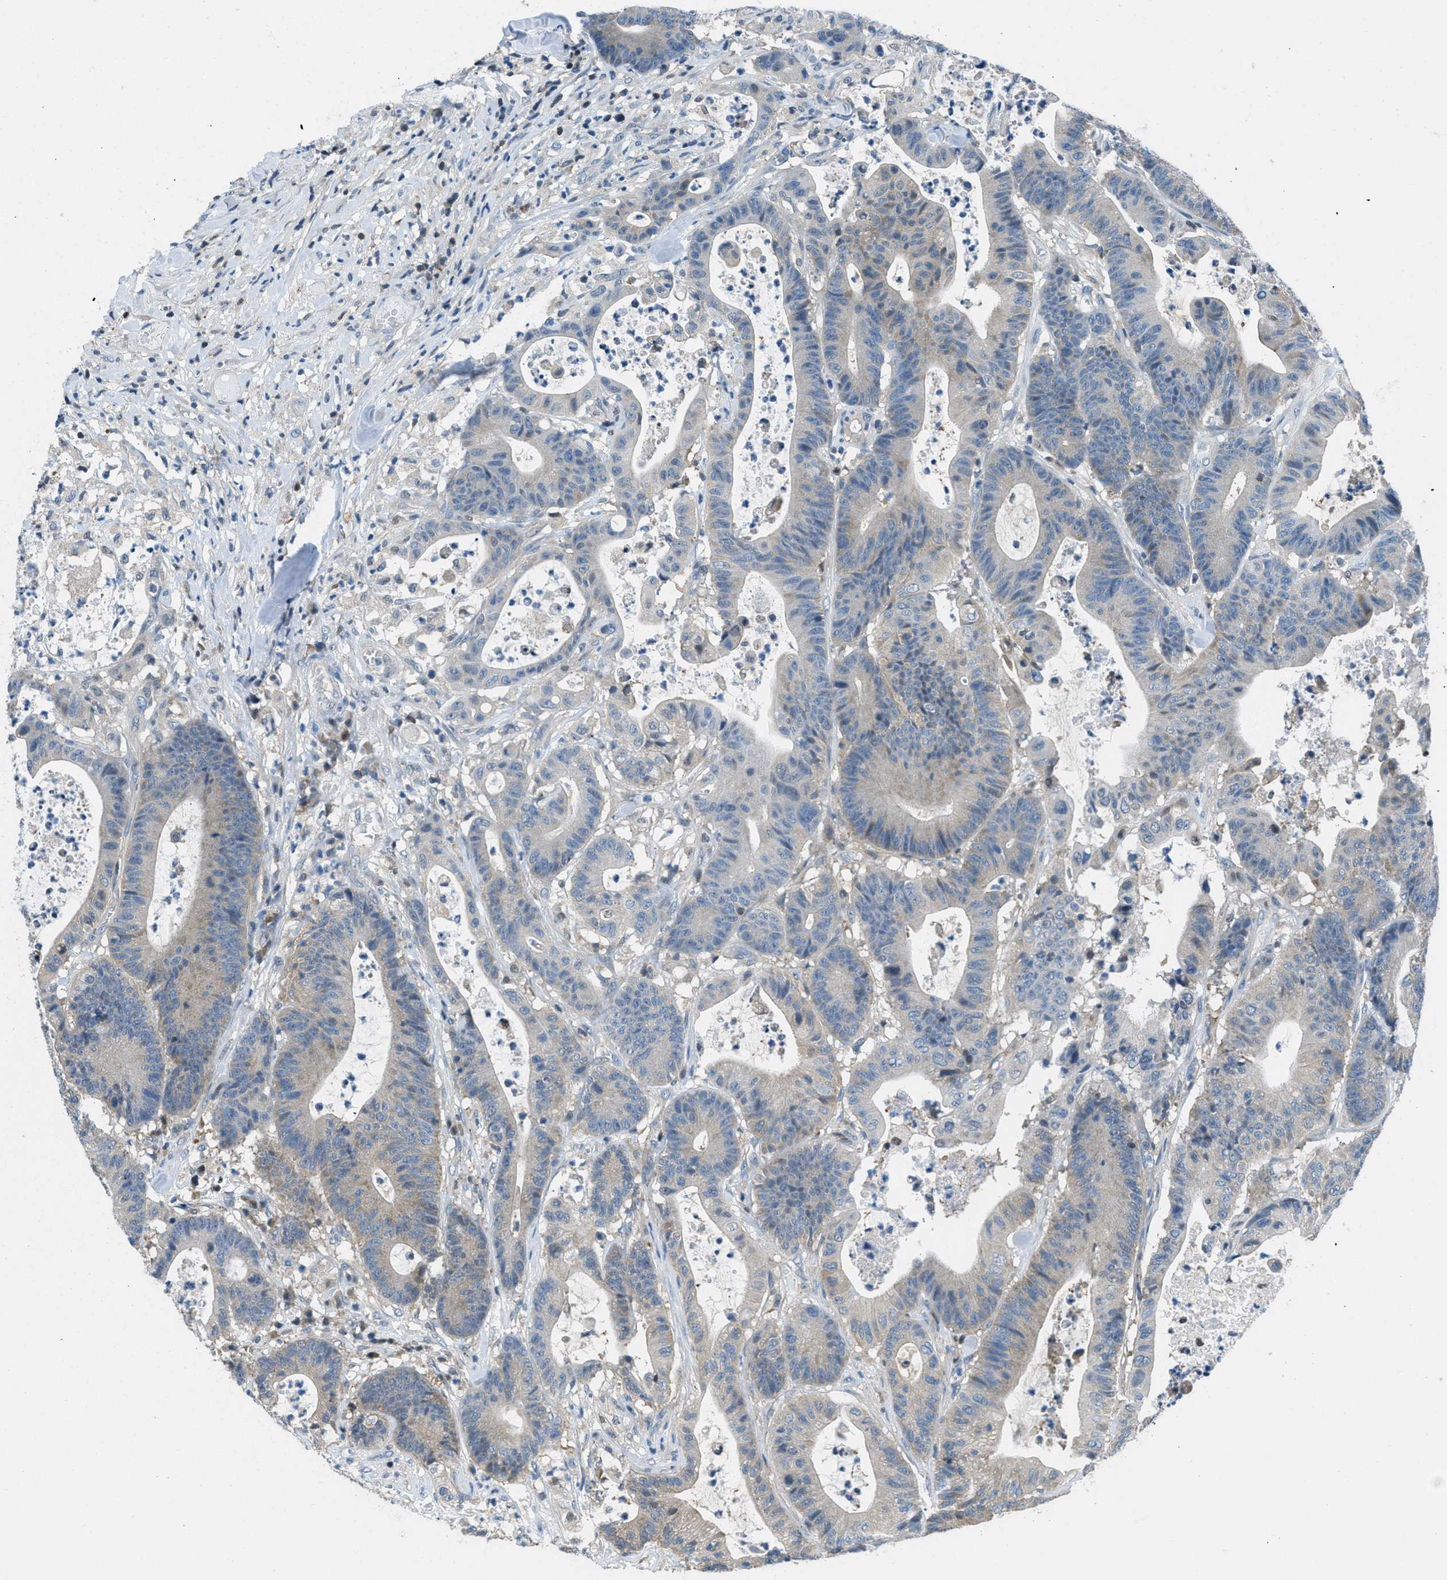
{"staining": {"intensity": "moderate", "quantity": ">75%", "location": "cytoplasmic/membranous"}, "tissue": "colorectal cancer", "cell_type": "Tumor cells", "image_type": "cancer", "snomed": [{"axis": "morphology", "description": "Adenocarcinoma, NOS"}, {"axis": "topography", "description": "Colon"}], "caption": "Colorectal adenocarcinoma stained with a protein marker demonstrates moderate staining in tumor cells.", "gene": "PIP5K1C", "patient": {"sex": "female", "age": 84}}